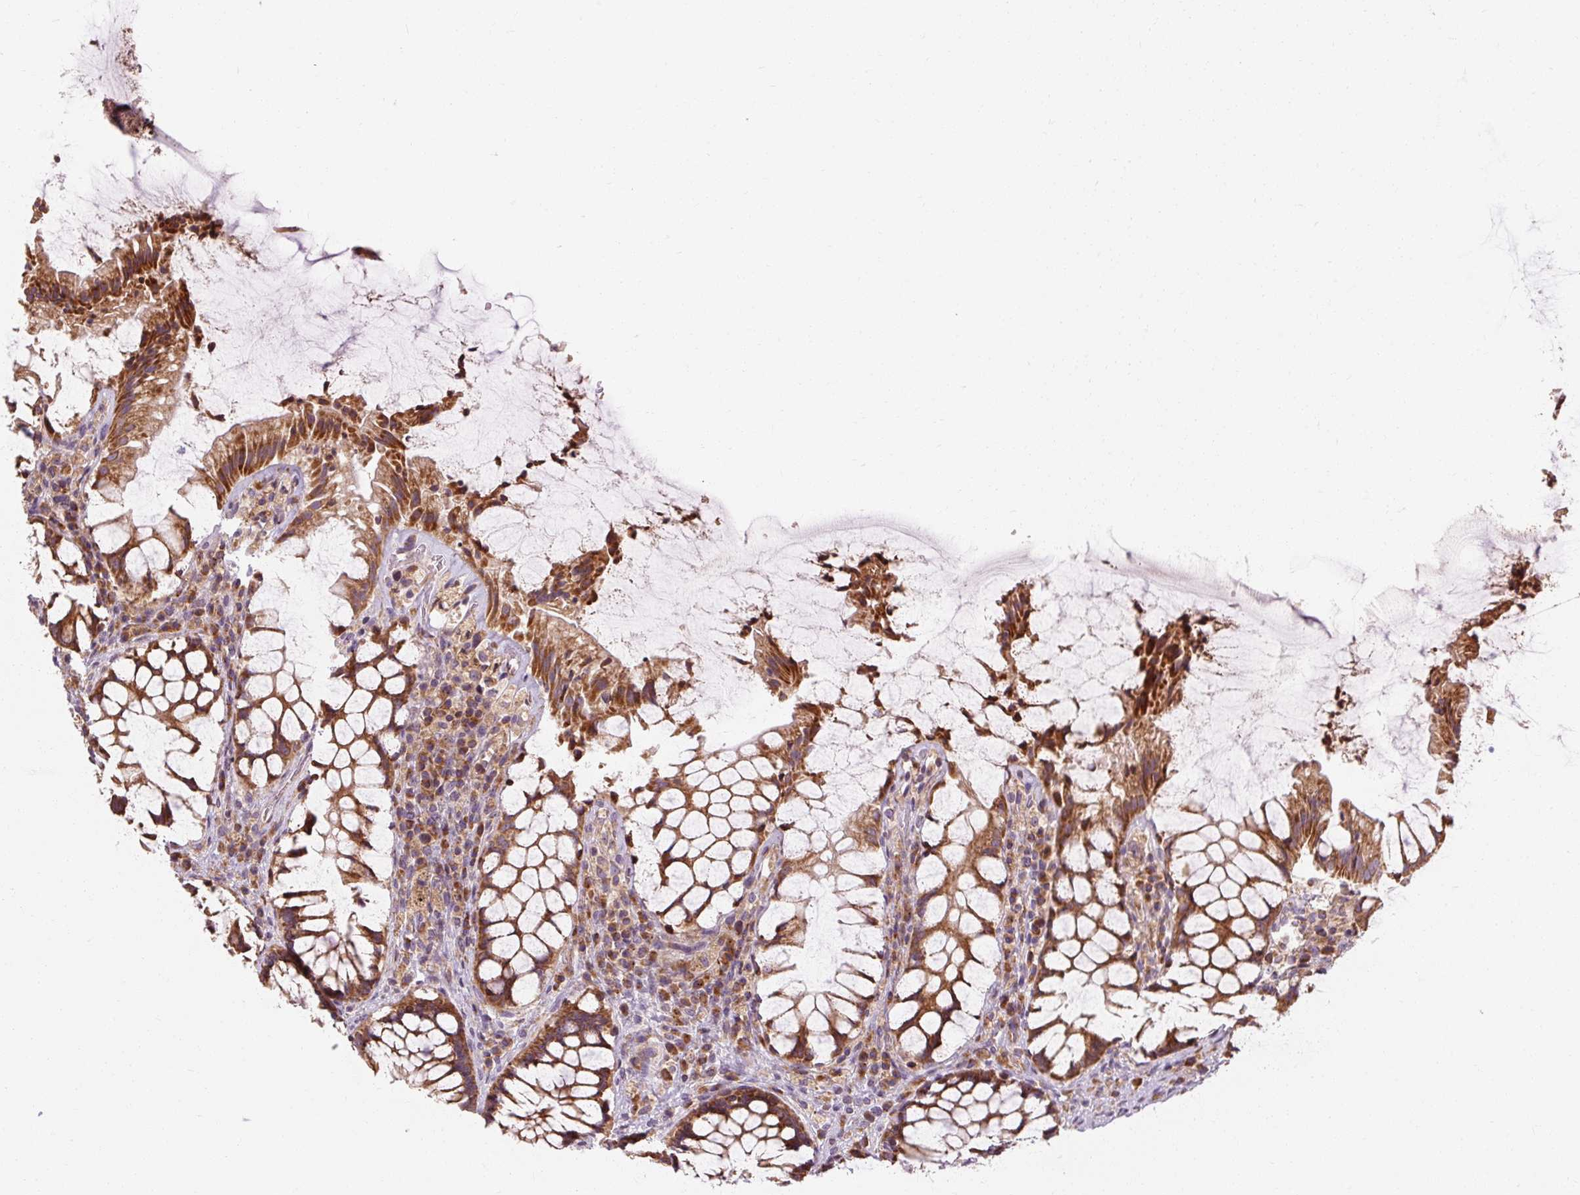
{"staining": {"intensity": "strong", "quantity": ">75%", "location": "cytoplasmic/membranous"}, "tissue": "rectum", "cell_type": "Glandular cells", "image_type": "normal", "snomed": [{"axis": "morphology", "description": "Normal tissue, NOS"}, {"axis": "topography", "description": "Rectum"}], "caption": "Immunohistochemistry staining of unremarkable rectum, which shows high levels of strong cytoplasmic/membranous expression in about >75% of glandular cells indicating strong cytoplasmic/membranous protein positivity. The staining was performed using DAB (brown) for protein detection and nuclei were counterstained in hematoxylin (blue).", "gene": "PRSS48", "patient": {"sex": "female", "age": 58}}